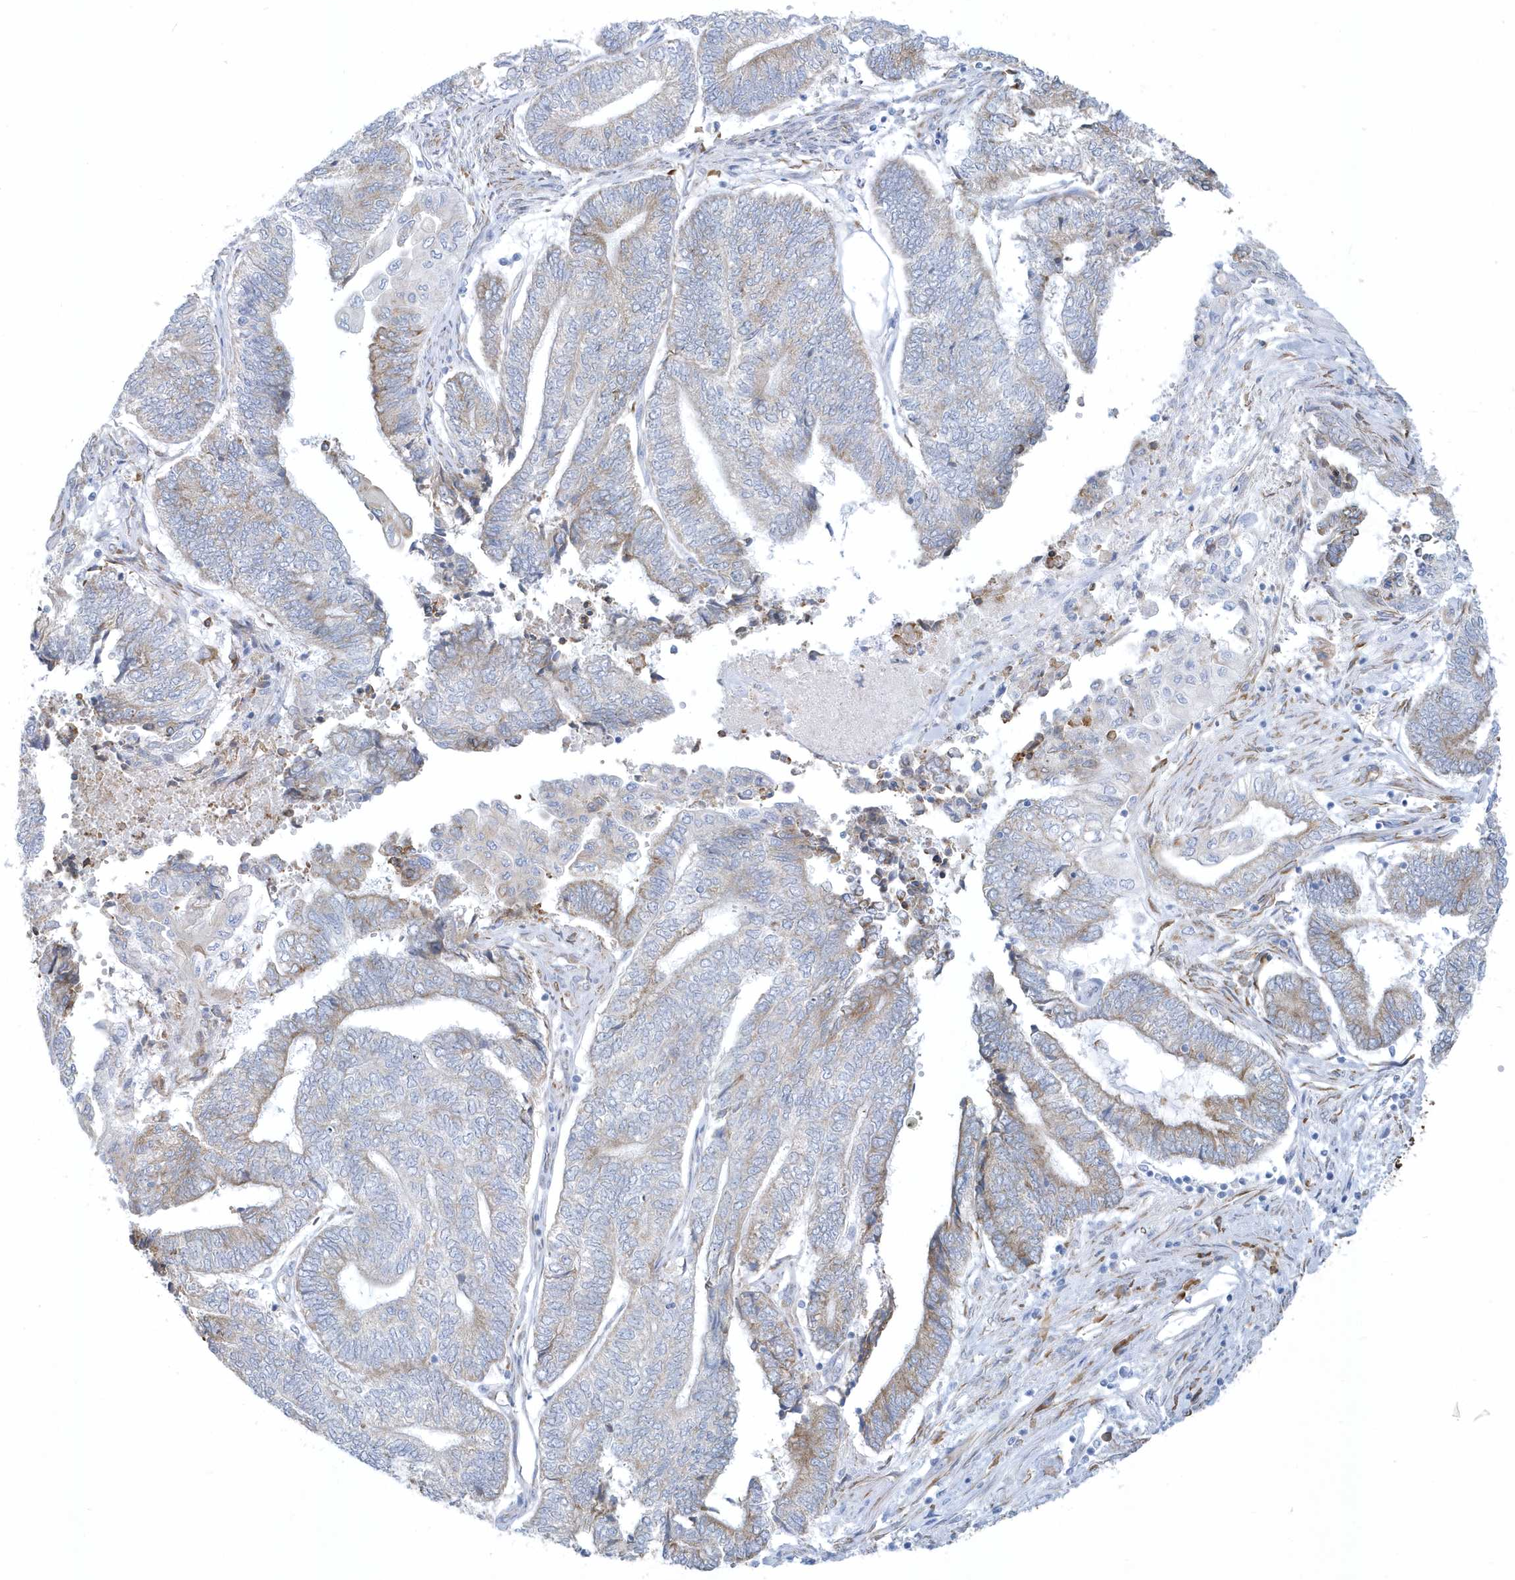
{"staining": {"intensity": "weak", "quantity": "<25%", "location": "cytoplasmic/membranous"}, "tissue": "endometrial cancer", "cell_type": "Tumor cells", "image_type": "cancer", "snomed": [{"axis": "morphology", "description": "Adenocarcinoma, NOS"}, {"axis": "topography", "description": "Uterus"}, {"axis": "topography", "description": "Endometrium"}], "caption": "DAB (3,3'-diaminobenzidine) immunohistochemical staining of adenocarcinoma (endometrial) reveals no significant staining in tumor cells.", "gene": "DCAF1", "patient": {"sex": "female", "age": 70}}